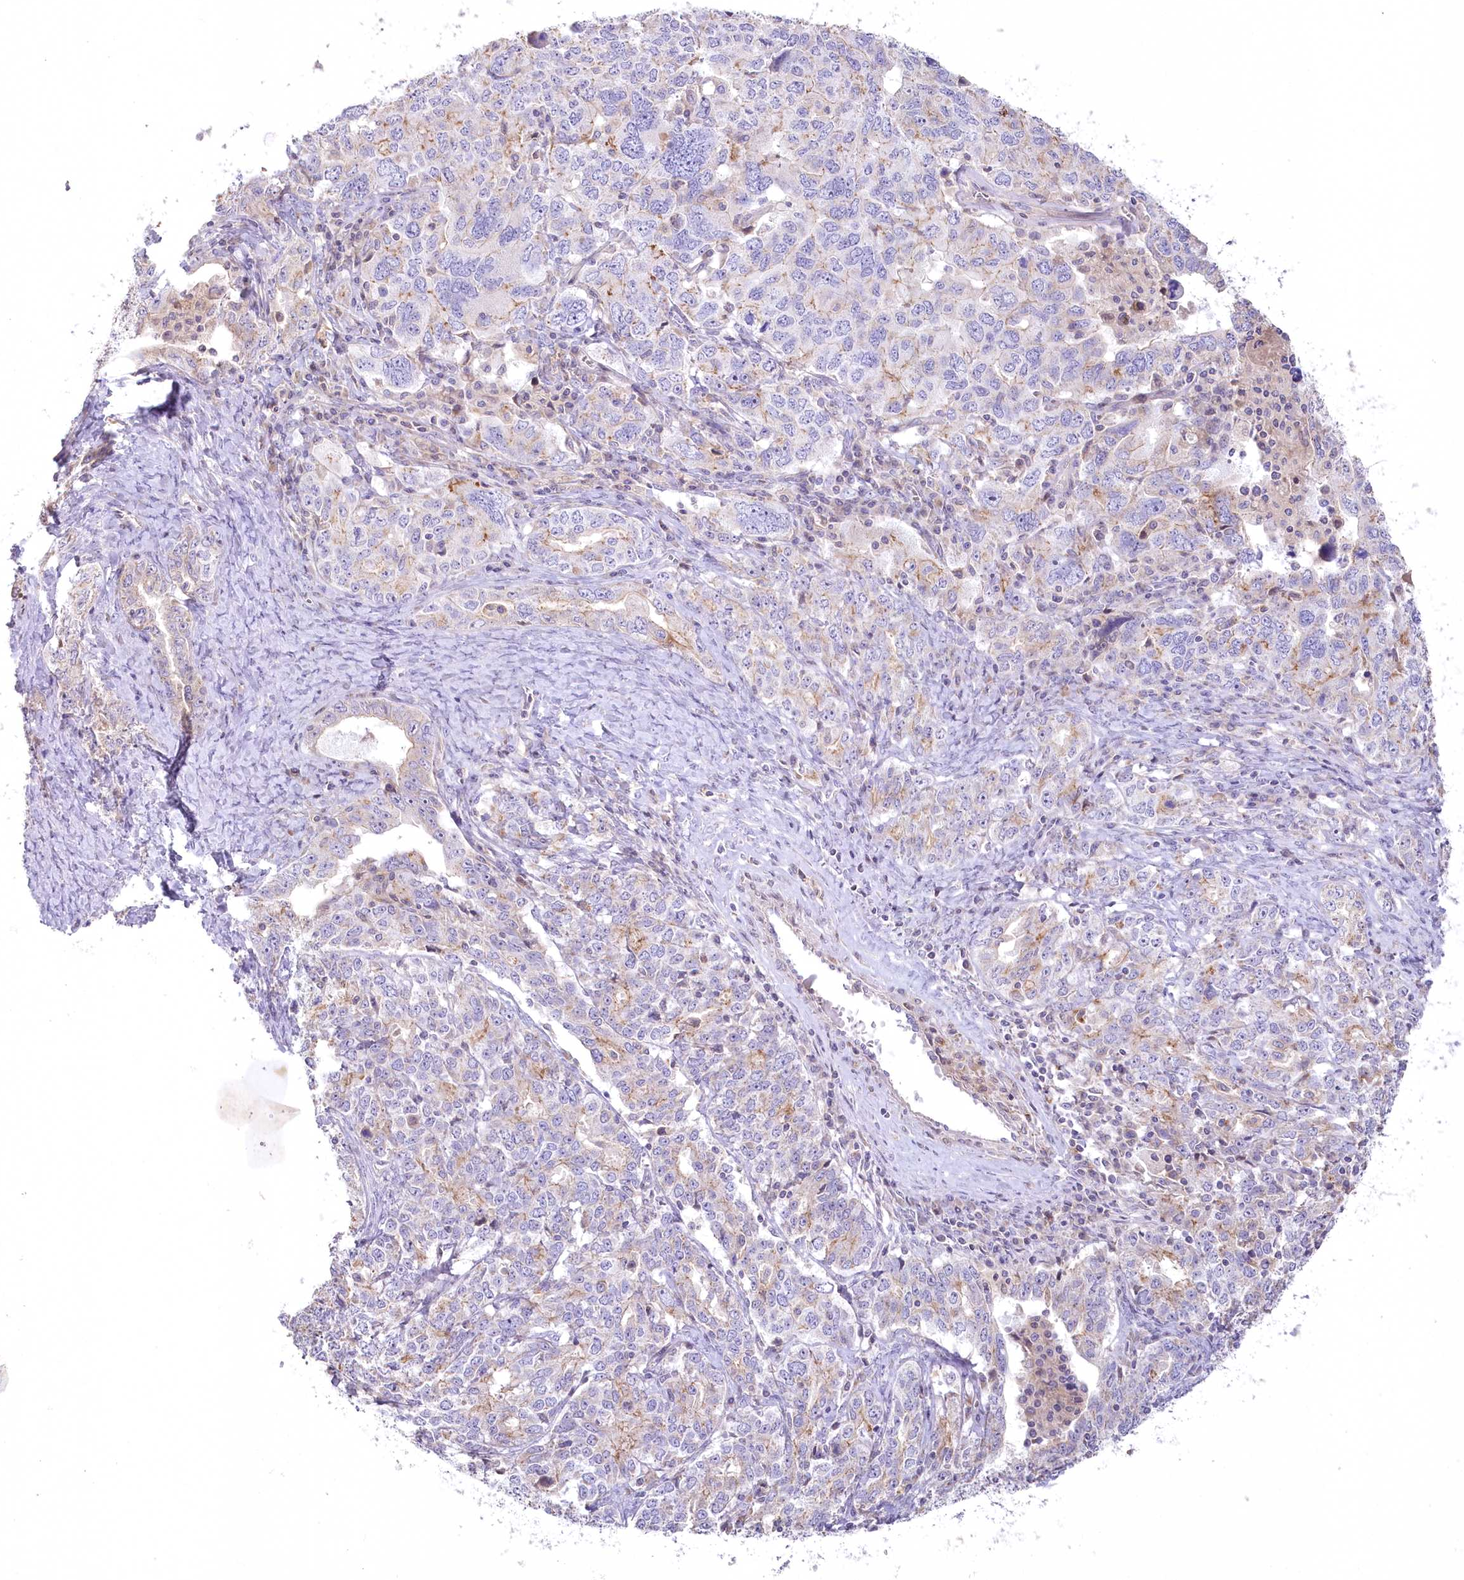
{"staining": {"intensity": "negative", "quantity": "none", "location": "none"}, "tissue": "ovarian cancer", "cell_type": "Tumor cells", "image_type": "cancer", "snomed": [{"axis": "morphology", "description": "Carcinoma, endometroid"}, {"axis": "topography", "description": "Ovary"}], "caption": "The micrograph reveals no staining of tumor cells in ovarian cancer (endometroid carcinoma).", "gene": "SLC6A11", "patient": {"sex": "female", "age": 62}}